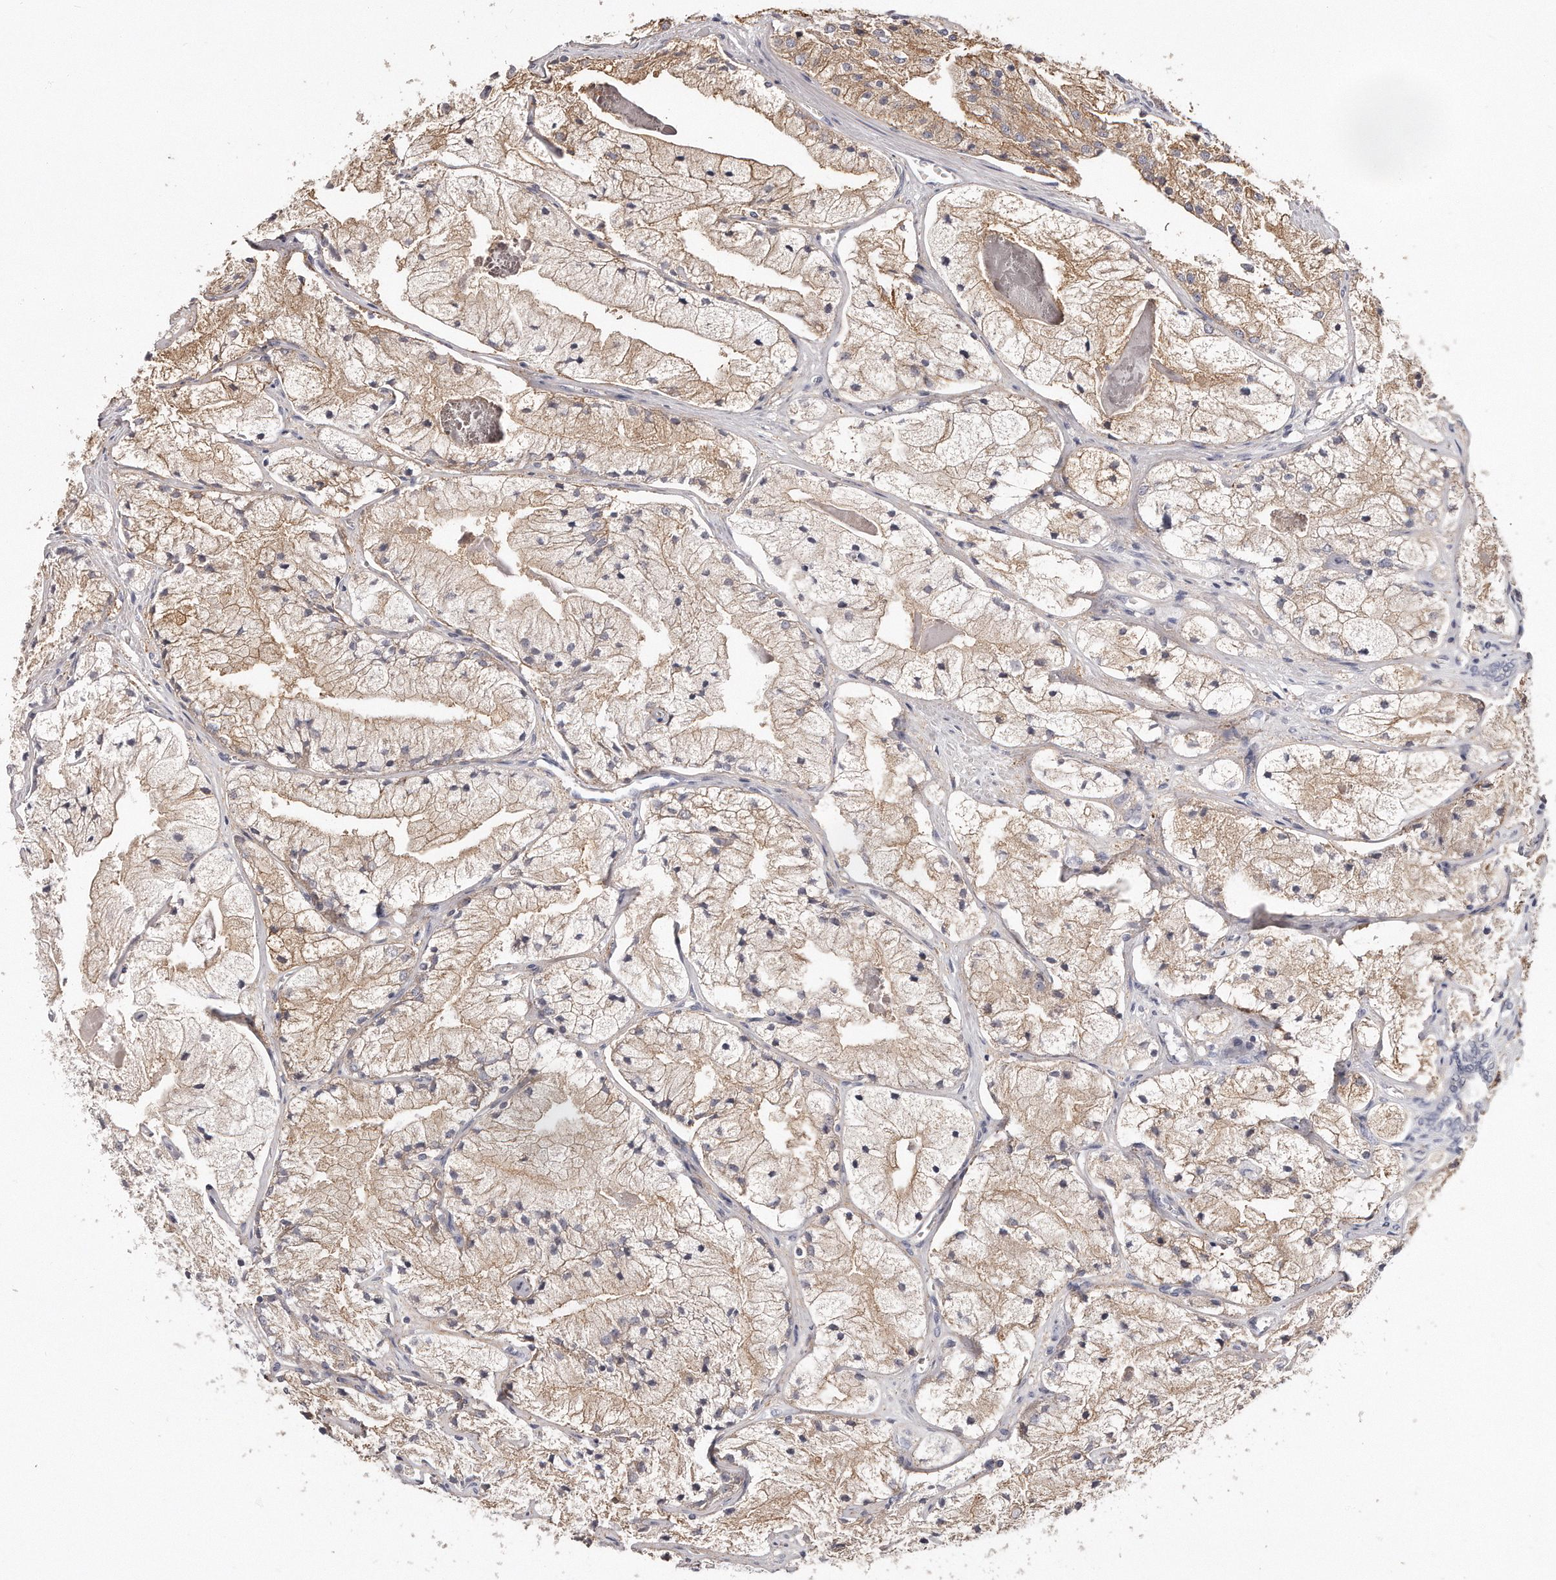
{"staining": {"intensity": "weak", "quantity": "25%-75%", "location": "cytoplasmic/membranous"}, "tissue": "prostate cancer", "cell_type": "Tumor cells", "image_type": "cancer", "snomed": [{"axis": "morphology", "description": "Adenocarcinoma, High grade"}, {"axis": "topography", "description": "Prostate"}], "caption": "Human prostate cancer (high-grade adenocarcinoma) stained for a protein (brown) reveals weak cytoplasmic/membranous positive staining in about 25%-75% of tumor cells.", "gene": "TTLL4", "patient": {"sex": "male", "age": 50}}